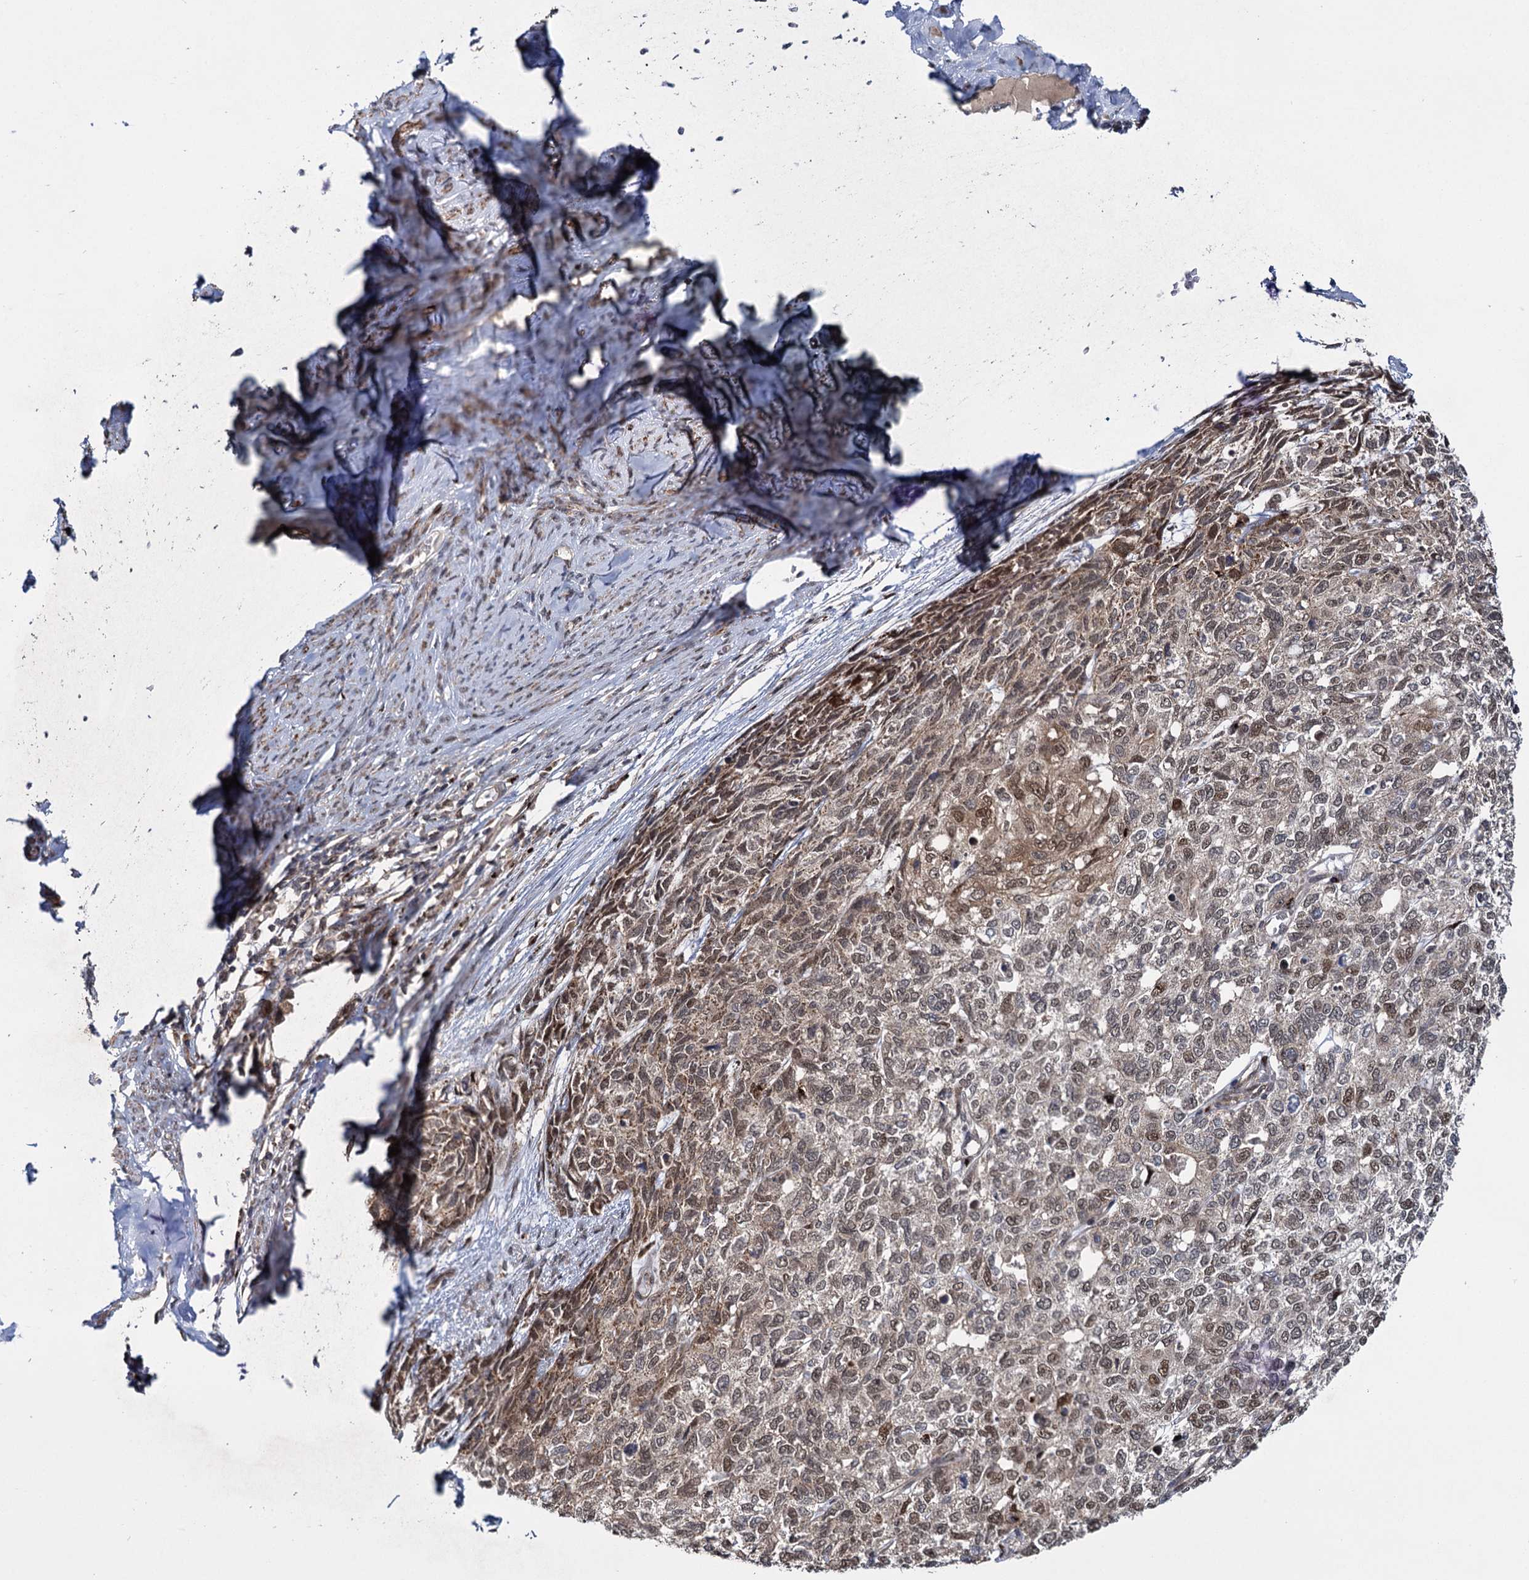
{"staining": {"intensity": "moderate", "quantity": ">75%", "location": "nuclear"}, "tissue": "cervical cancer", "cell_type": "Tumor cells", "image_type": "cancer", "snomed": [{"axis": "morphology", "description": "Squamous cell carcinoma, NOS"}, {"axis": "topography", "description": "Cervix"}], "caption": "A histopathology image of cervical cancer stained for a protein exhibits moderate nuclear brown staining in tumor cells.", "gene": "GAL3ST4", "patient": {"sex": "female", "age": 63}}